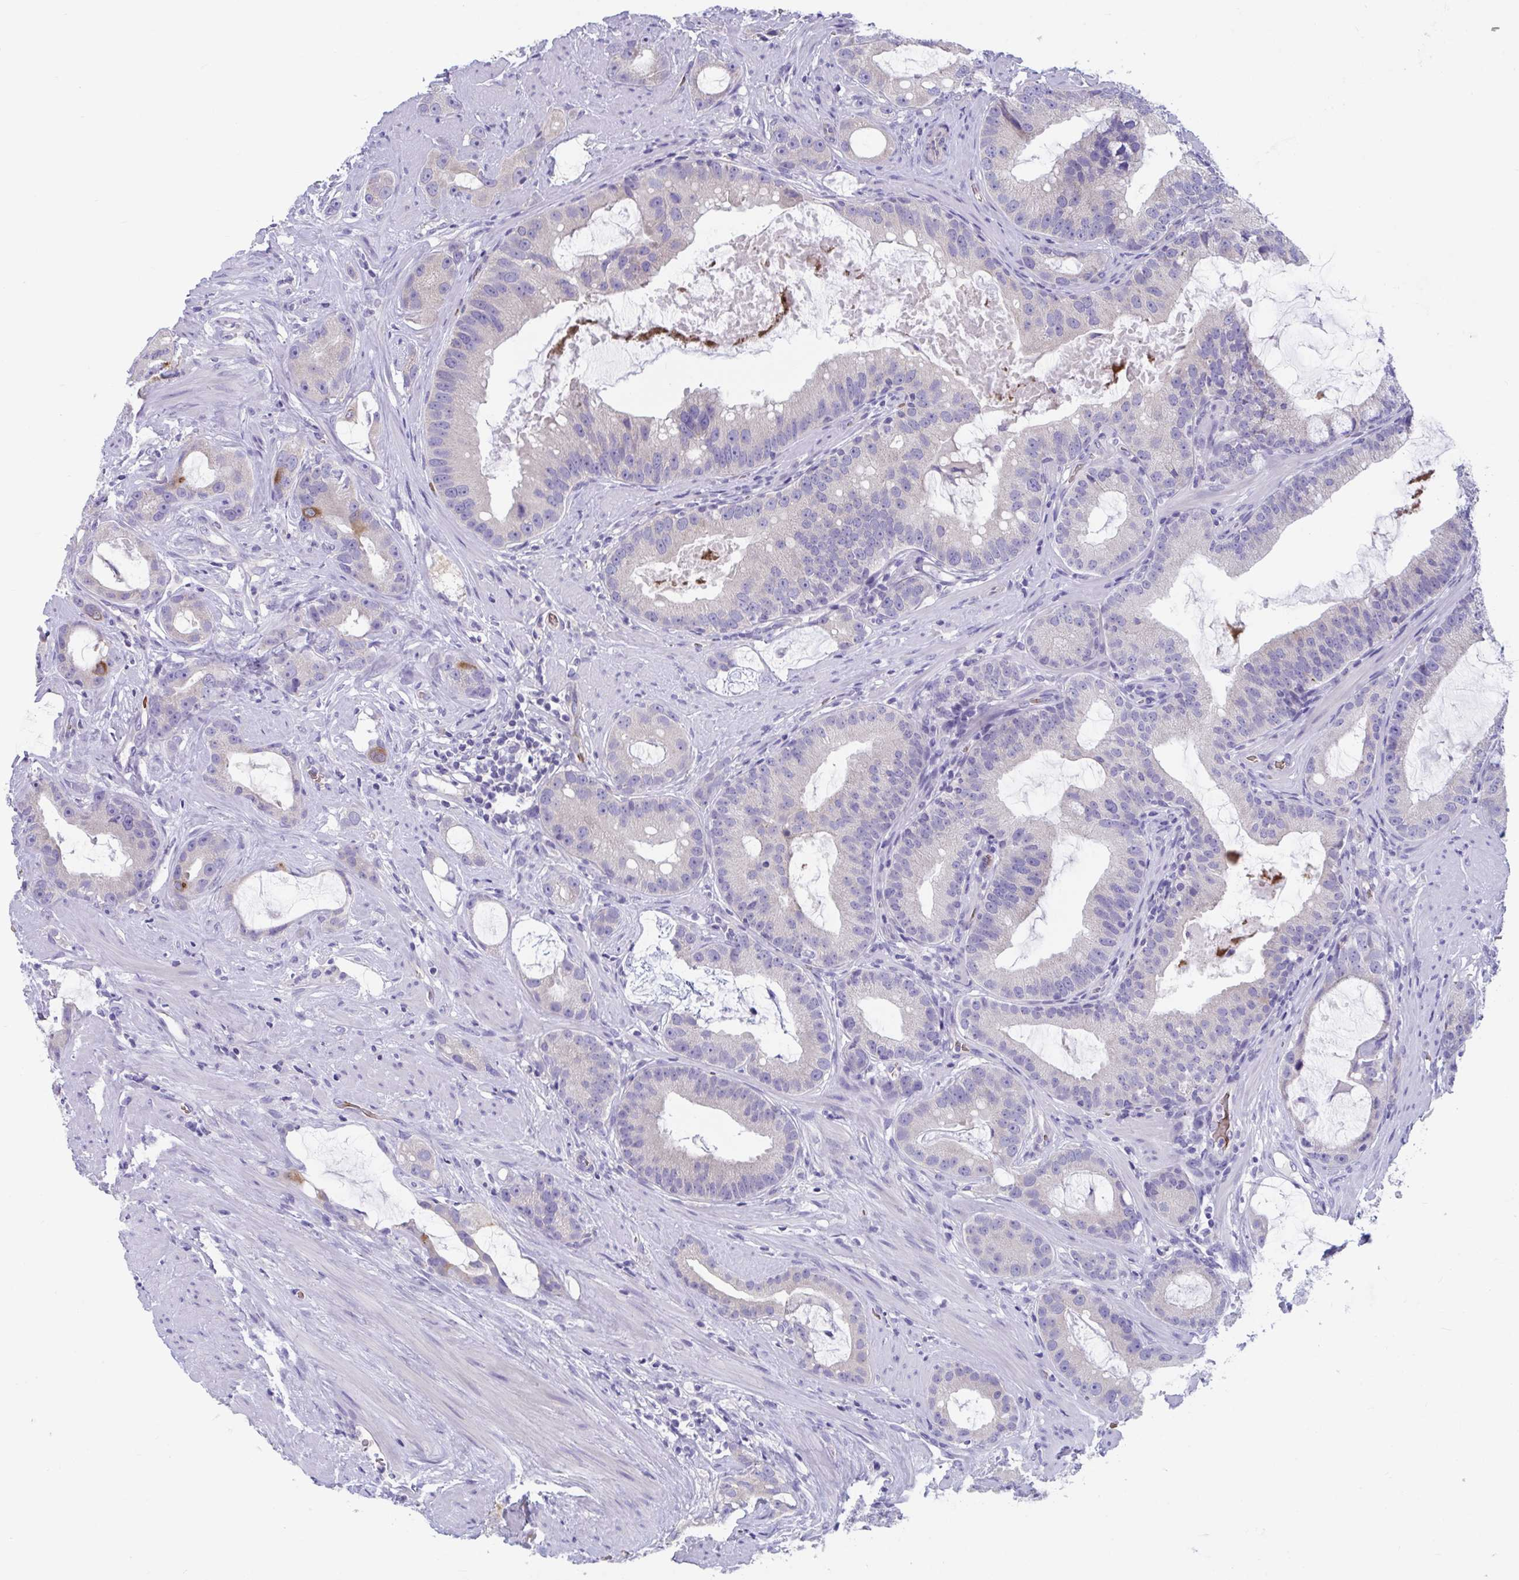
{"staining": {"intensity": "negative", "quantity": "none", "location": "none"}, "tissue": "prostate cancer", "cell_type": "Tumor cells", "image_type": "cancer", "snomed": [{"axis": "morphology", "description": "Adenocarcinoma, High grade"}, {"axis": "topography", "description": "Prostate"}], "caption": "Image shows no significant protein positivity in tumor cells of prostate high-grade adenocarcinoma.", "gene": "TTC30B", "patient": {"sex": "male", "age": 65}}